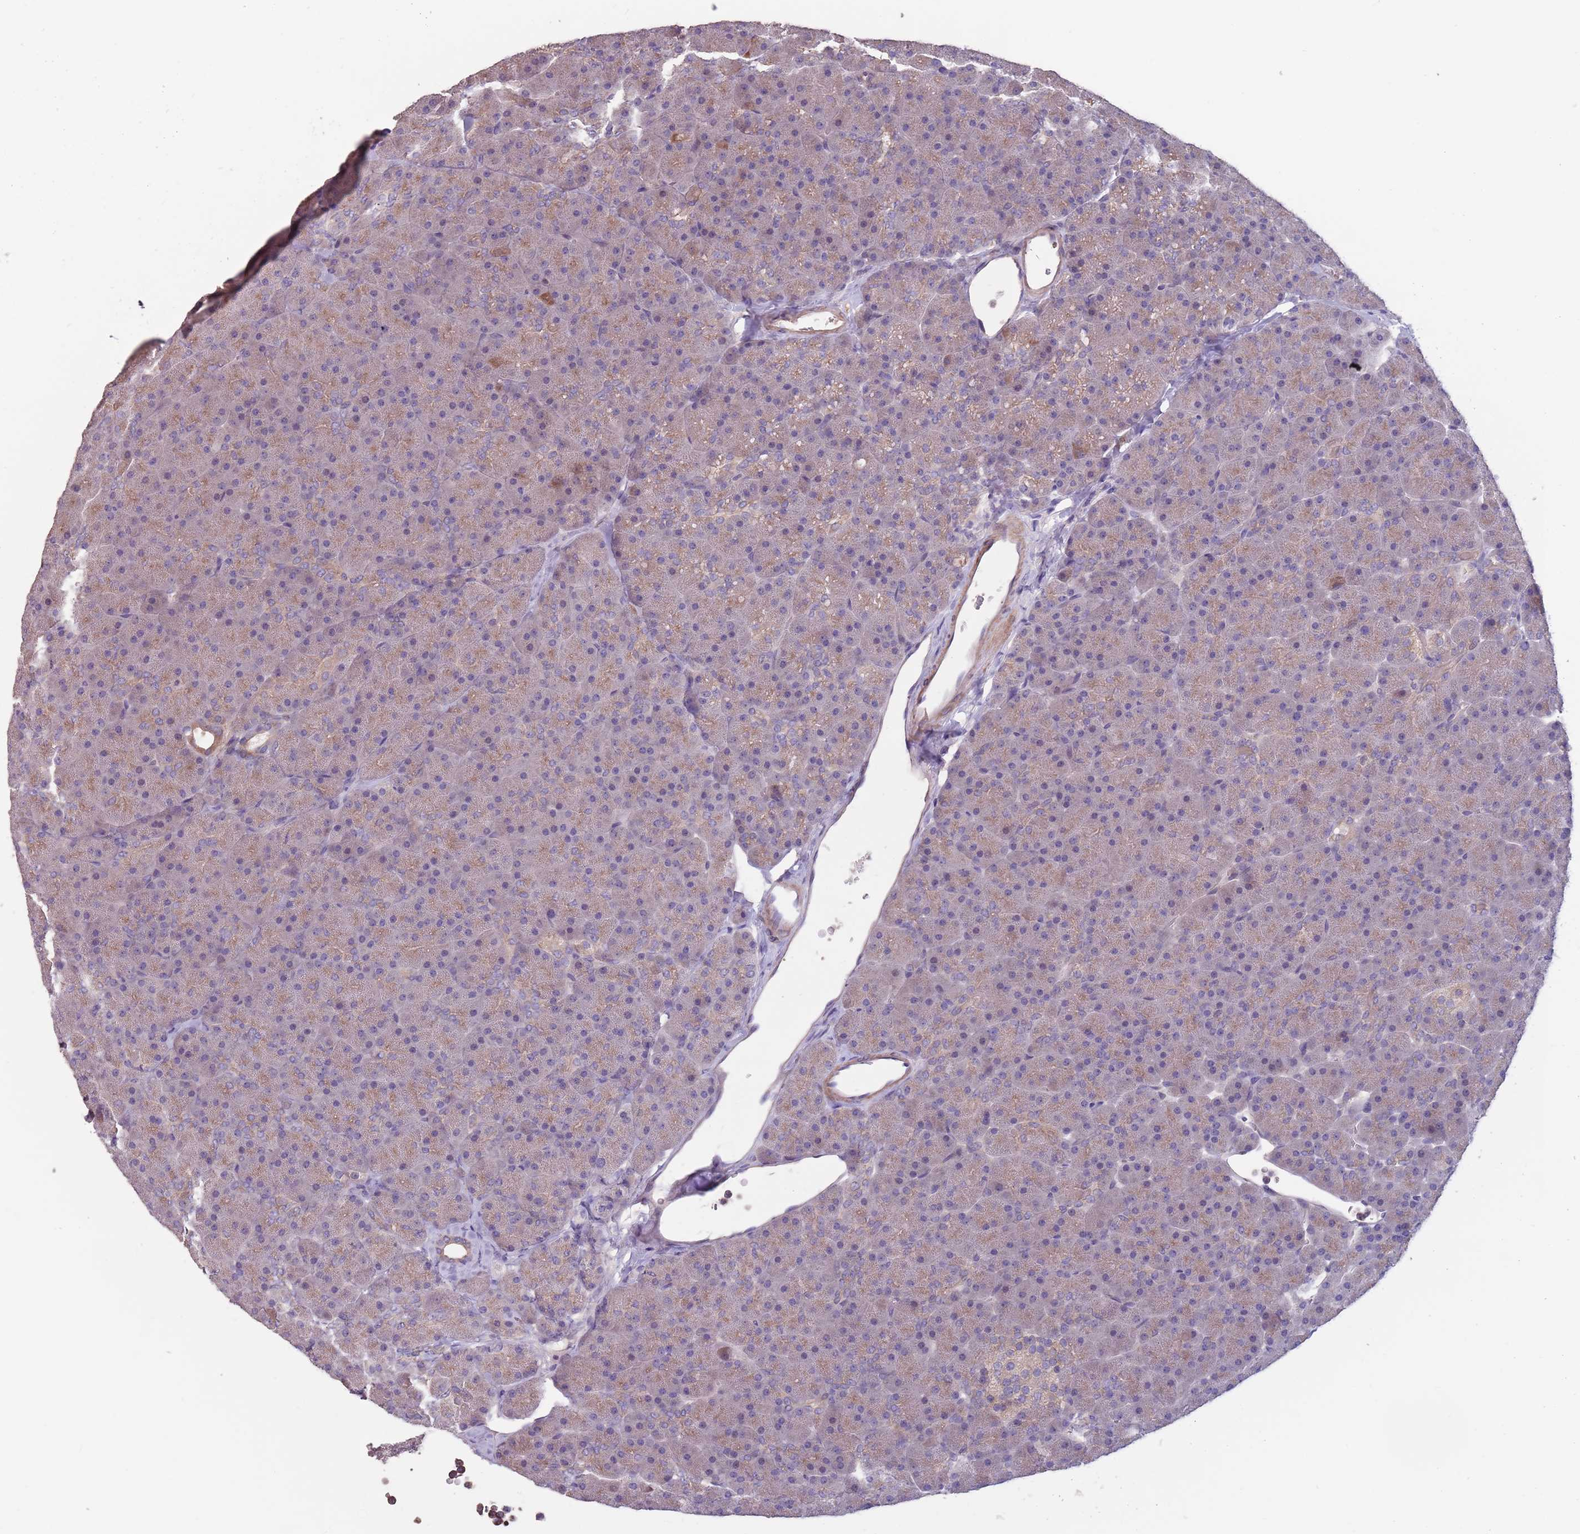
{"staining": {"intensity": "moderate", "quantity": "<25%", "location": "cytoplasmic/membranous"}, "tissue": "pancreas", "cell_type": "Exocrine glandular cells", "image_type": "normal", "snomed": [{"axis": "morphology", "description": "Normal tissue, NOS"}, {"axis": "topography", "description": "Pancreas"}], "caption": "Pancreas stained for a protein demonstrates moderate cytoplasmic/membranous positivity in exocrine glandular cells.", "gene": "MBD3L1", "patient": {"sex": "male", "age": 36}}